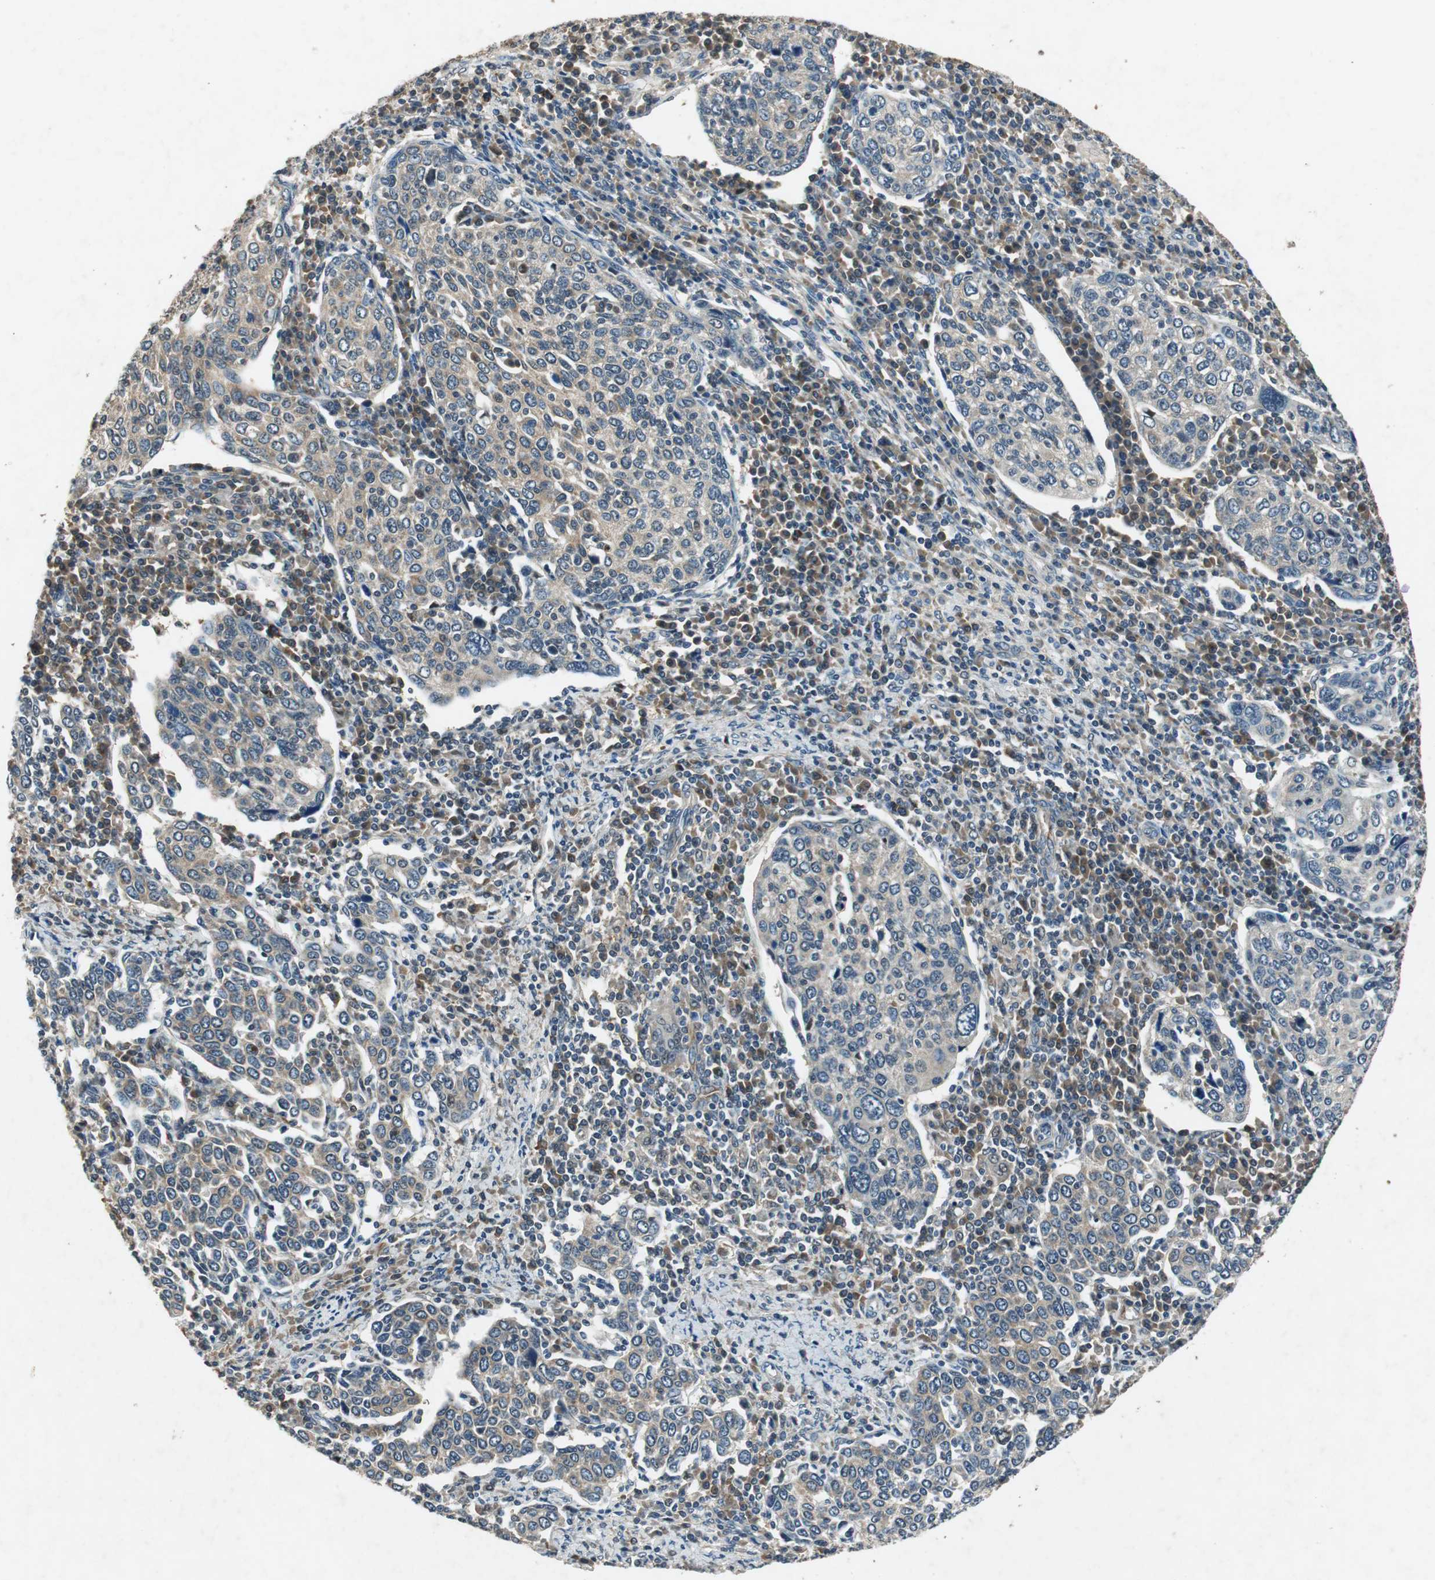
{"staining": {"intensity": "weak", "quantity": ">75%", "location": "cytoplasmic/membranous"}, "tissue": "cervical cancer", "cell_type": "Tumor cells", "image_type": "cancer", "snomed": [{"axis": "morphology", "description": "Squamous cell carcinoma, NOS"}, {"axis": "topography", "description": "Cervix"}], "caption": "A brown stain labels weak cytoplasmic/membranous positivity of a protein in human cervical cancer (squamous cell carcinoma) tumor cells.", "gene": "PSMB4", "patient": {"sex": "female", "age": 40}}